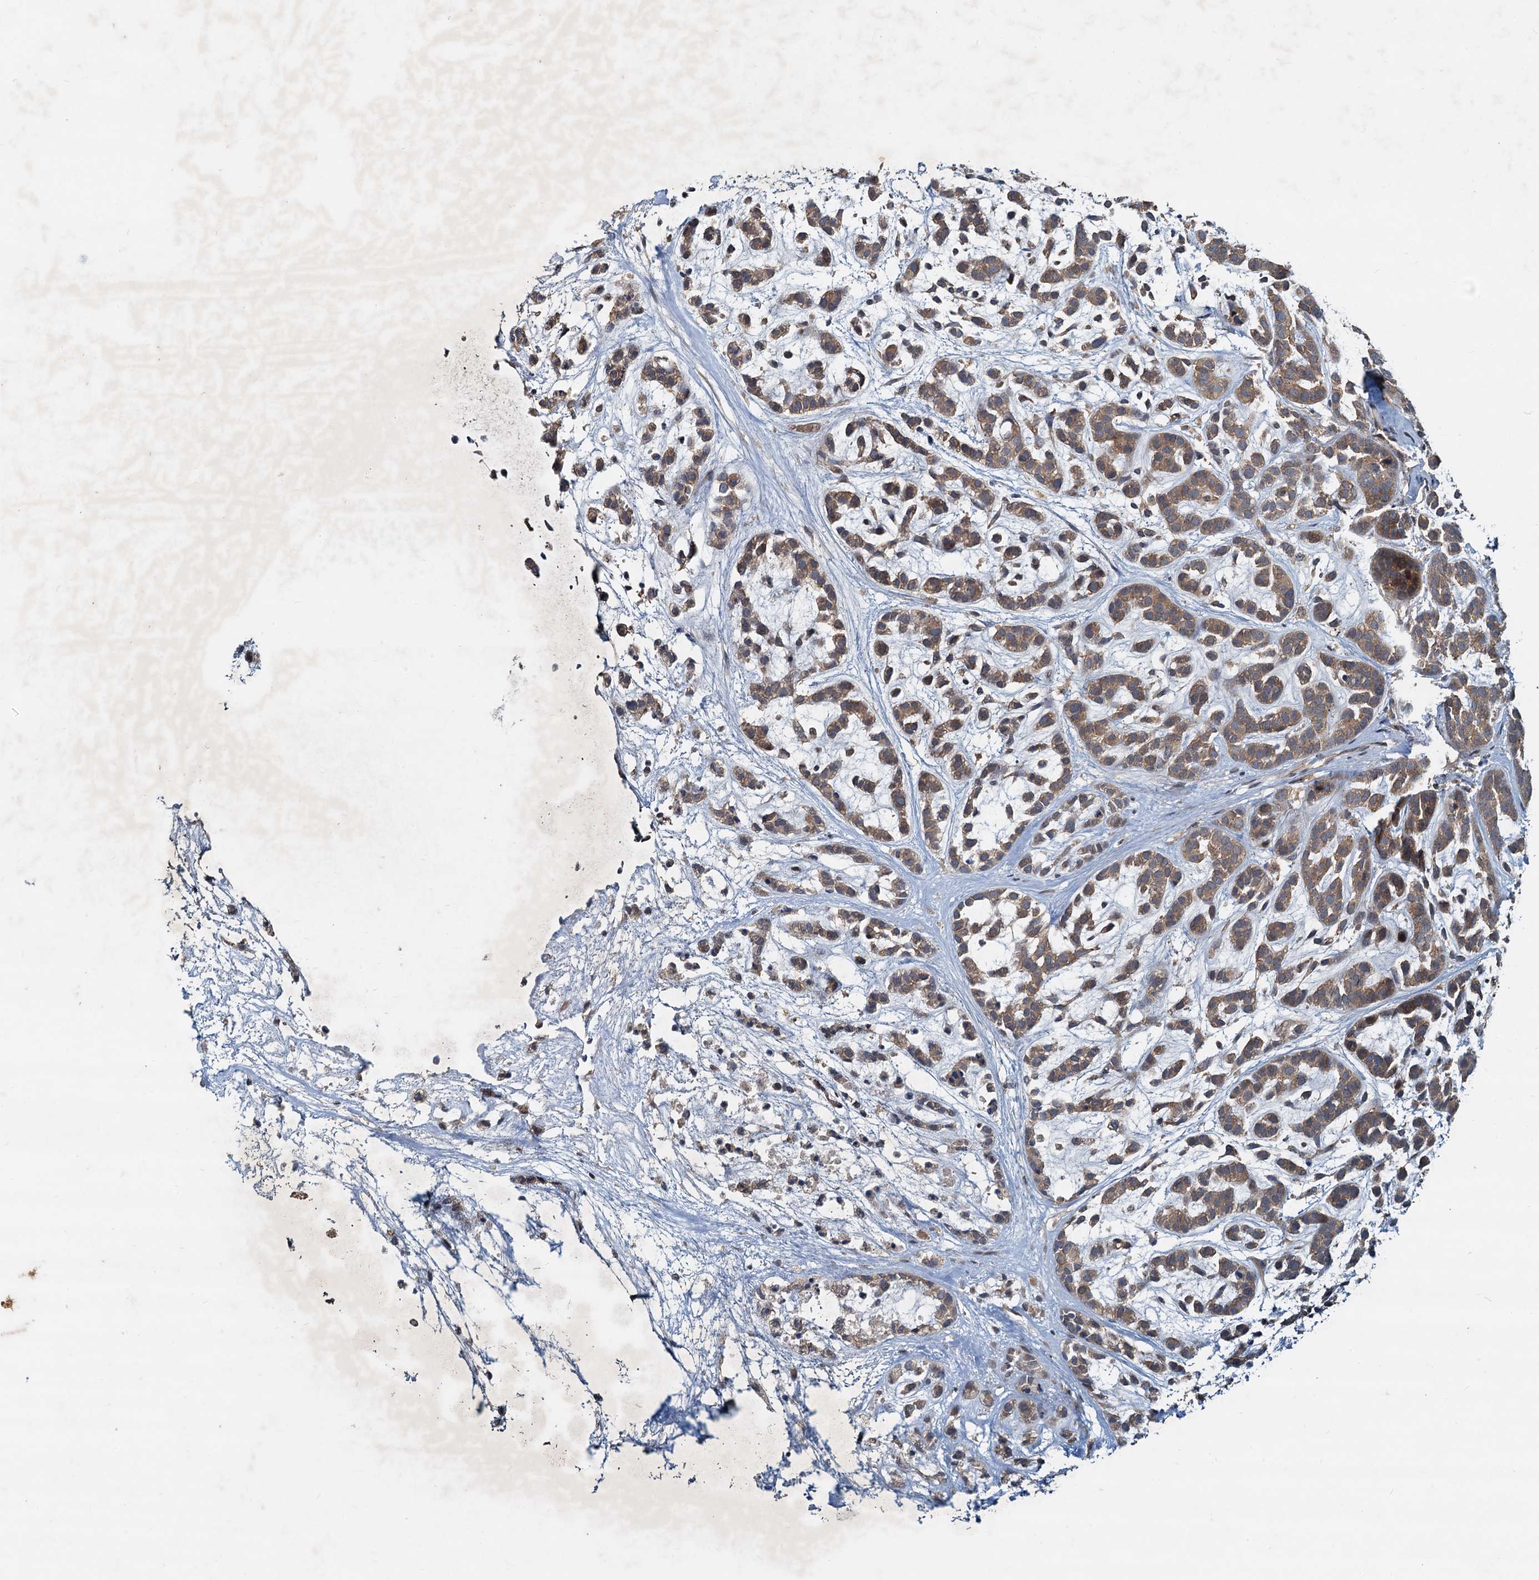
{"staining": {"intensity": "moderate", "quantity": ">75%", "location": "cytoplasmic/membranous"}, "tissue": "head and neck cancer", "cell_type": "Tumor cells", "image_type": "cancer", "snomed": [{"axis": "morphology", "description": "Adenocarcinoma, NOS"}, {"axis": "morphology", "description": "Adenoma, NOS"}, {"axis": "topography", "description": "Head-Neck"}], "caption": "A high-resolution photomicrograph shows immunohistochemistry (IHC) staining of head and neck adenoma, which demonstrates moderate cytoplasmic/membranous expression in about >75% of tumor cells.", "gene": "CEP68", "patient": {"sex": "female", "age": 55}}